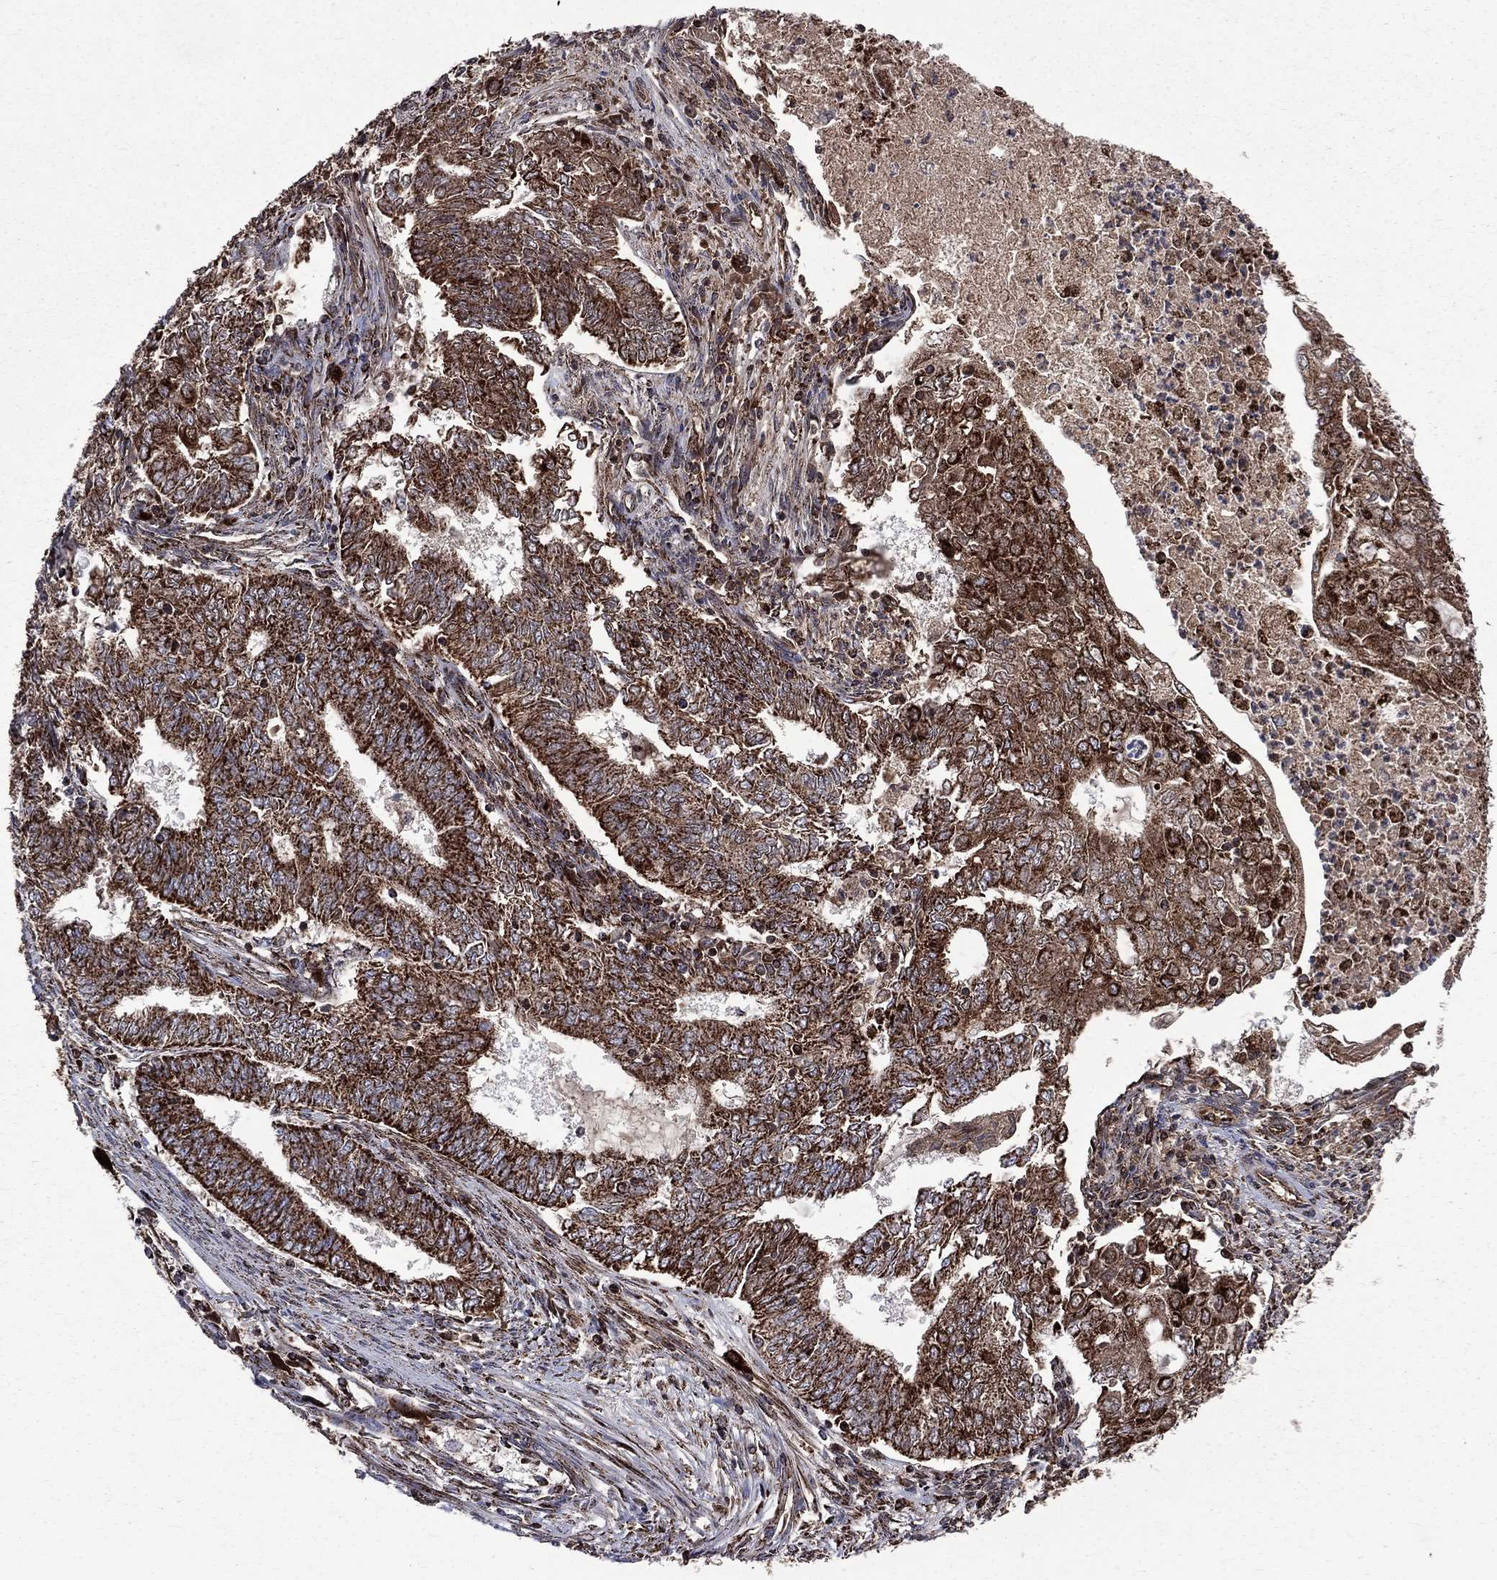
{"staining": {"intensity": "strong", "quantity": ">75%", "location": "cytoplasmic/membranous"}, "tissue": "endometrial cancer", "cell_type": "Tumor cells", "image_type": "cancer", "snomed": [{"axis": "morphology", "description": "Adenocarcinoma, NOS"}, {"axis": "topography", "description": "Endometrium"}], "caption": "Endometrial cancer tissue reveals strong cytoplasmic/membranous expression in about >75% of tumor cells", "gene": "GOT2", "patient": {"sex": "female", "age": 62}}